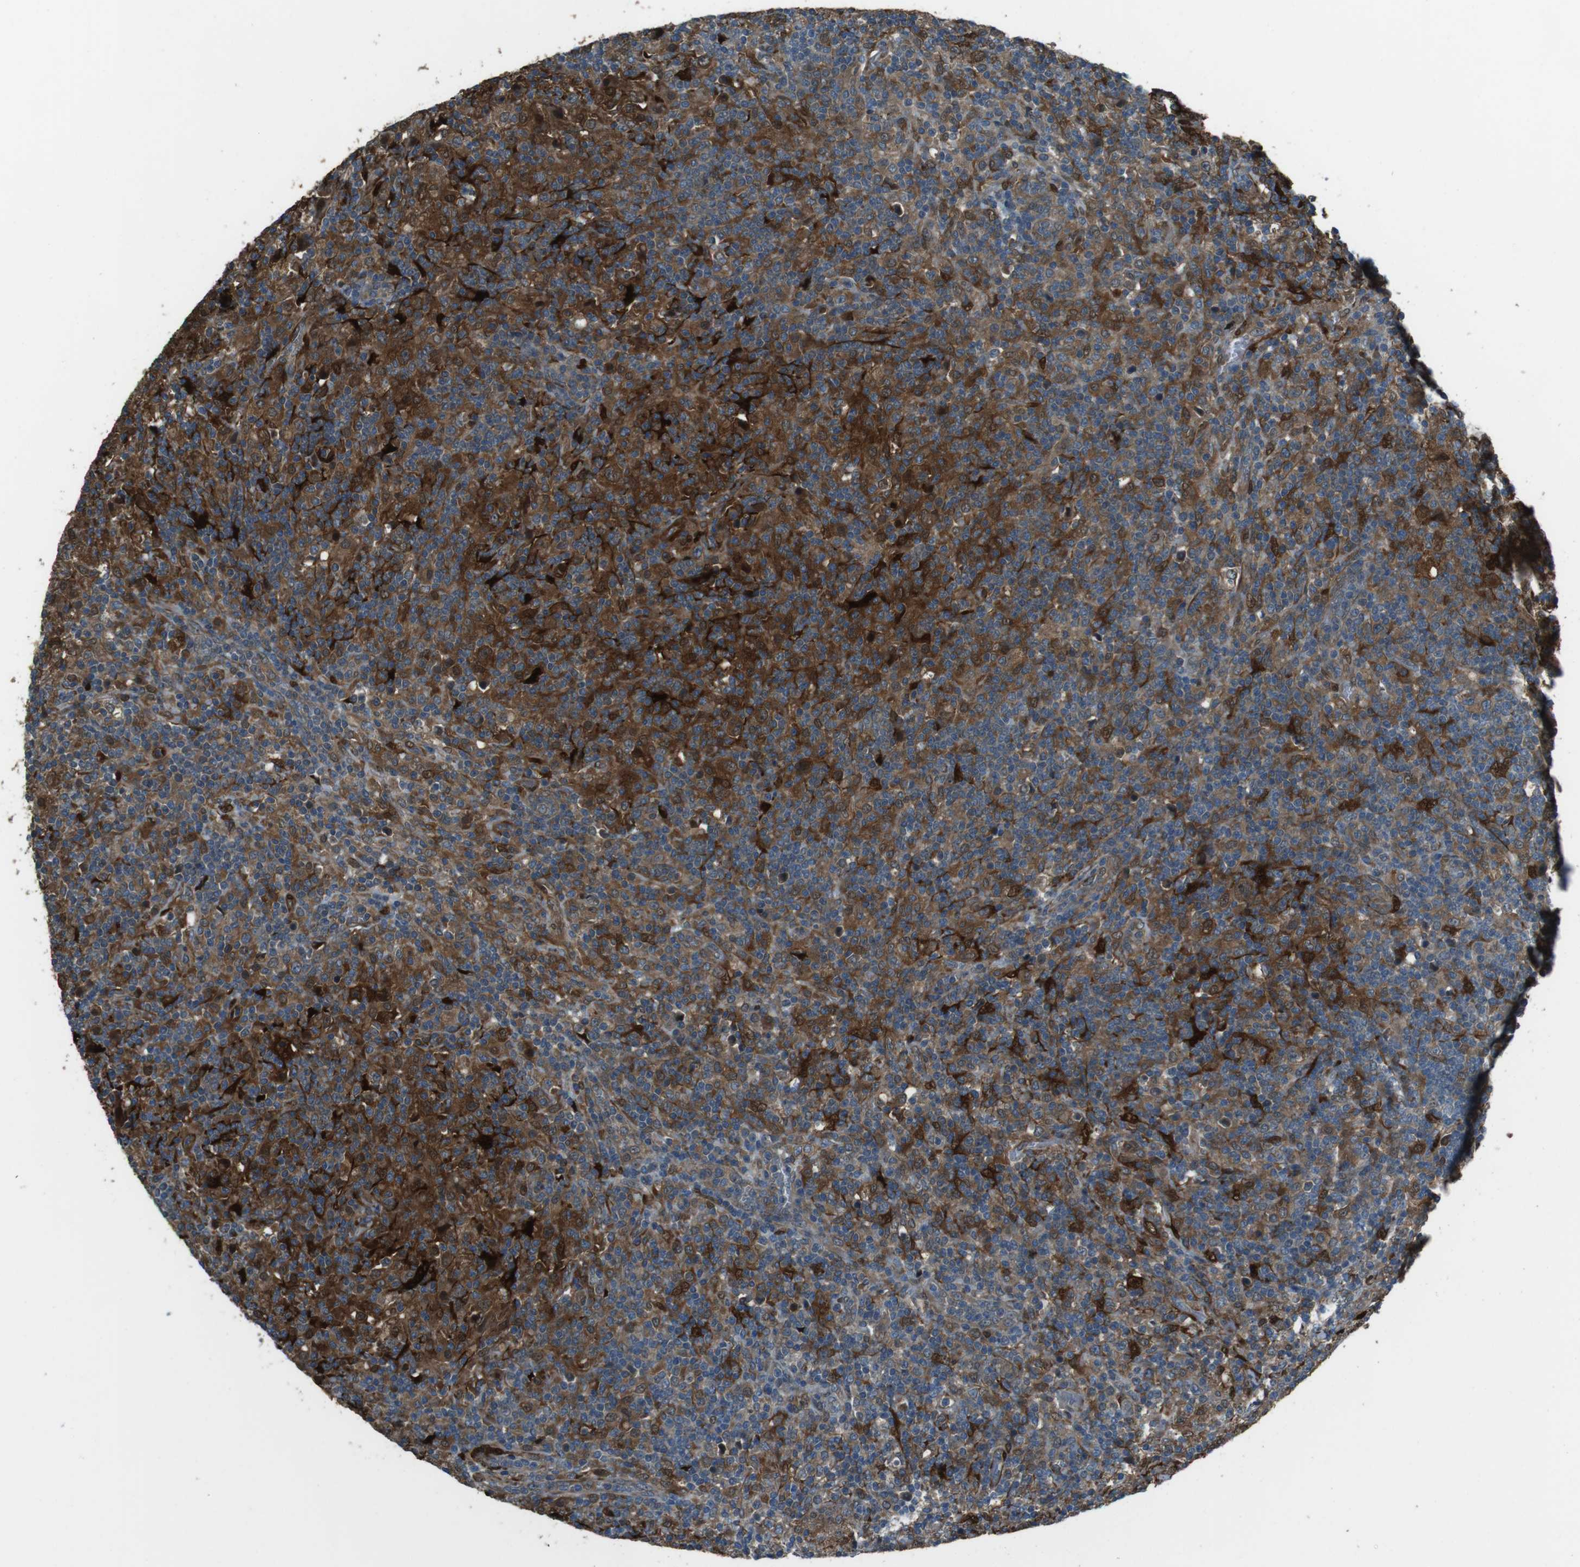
{"staining": {"intensity": "moderate", "quantity": "25%-75%", "location": "cytoplasmic/membranous"}, "tissue": "lymphoma", "cell_type": "Tumor cells", "image_type": "cancer", "snomed": [{"axis": "morphology", "description": "Hodgkin's disease, NOS"}, {"axis": "topography", "description": "Lymph node"}], "caption": "IHC of human lymphoma exhibits medium levels of moderate cytoplasmic/membranous staining in about 25%-75% of tumor cells.", "gene": "MFAP3", "patient": {"sex": "male", "age": 70}}